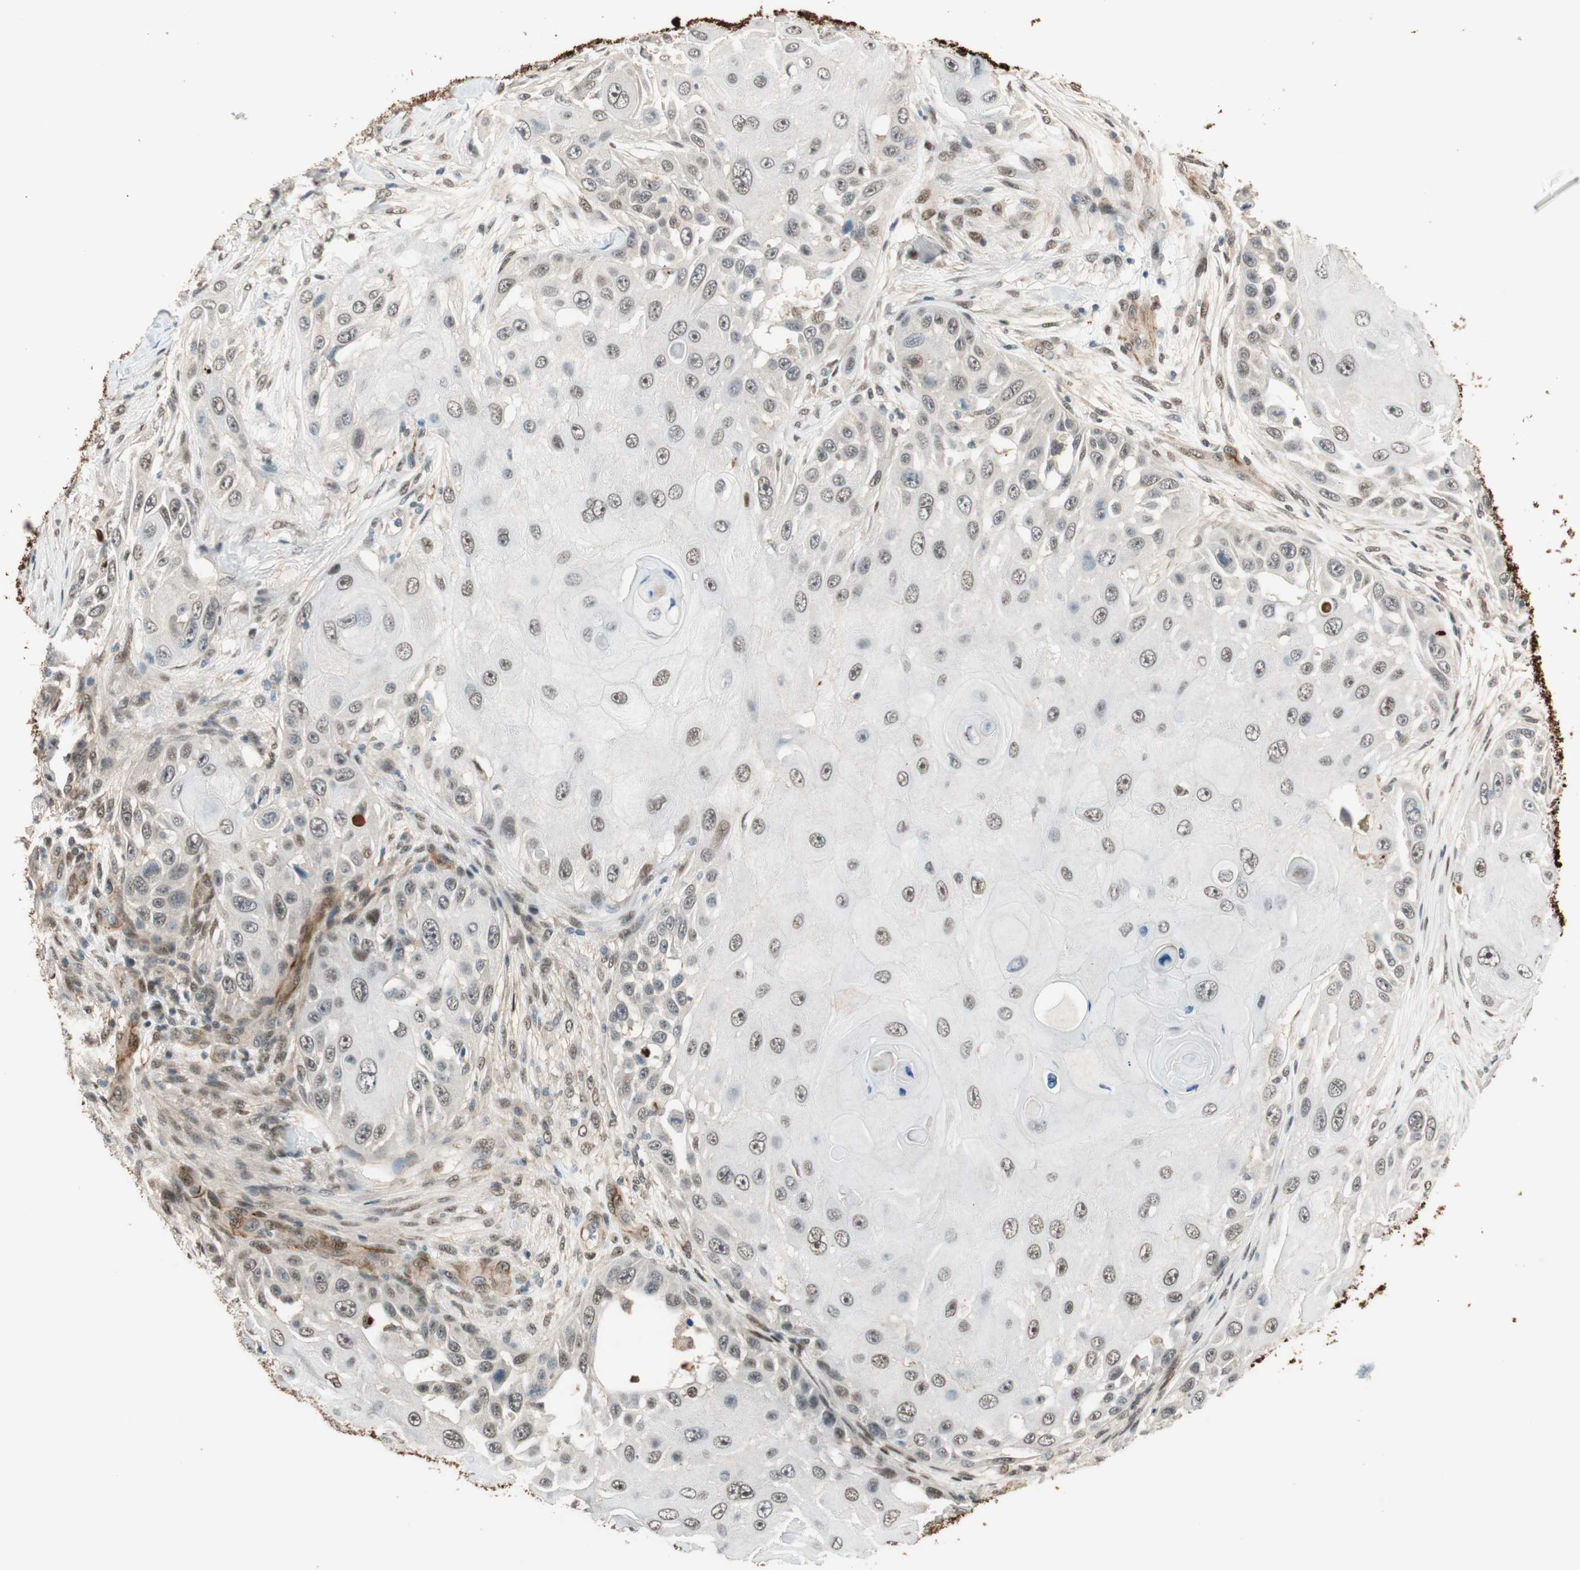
{"staining": {"intensity": "negative", "quantity": "none", "location": "none"}, "tissue": "skin cancer", "cell_type": "Tumor cells", "image_type": "cancer", "snomed": [{"axis": "morphology", "description": "Squamous cell carcinoma, NOS"}, {"axis": "topography", "description": "Skin"}], "caption": "Skin squamous cell carcinoma stained for a protein using immunohistochemistry demonstrates no staining tumor cells.", "gene": "NES", "patient": {"sex": "female", "age": 44}}